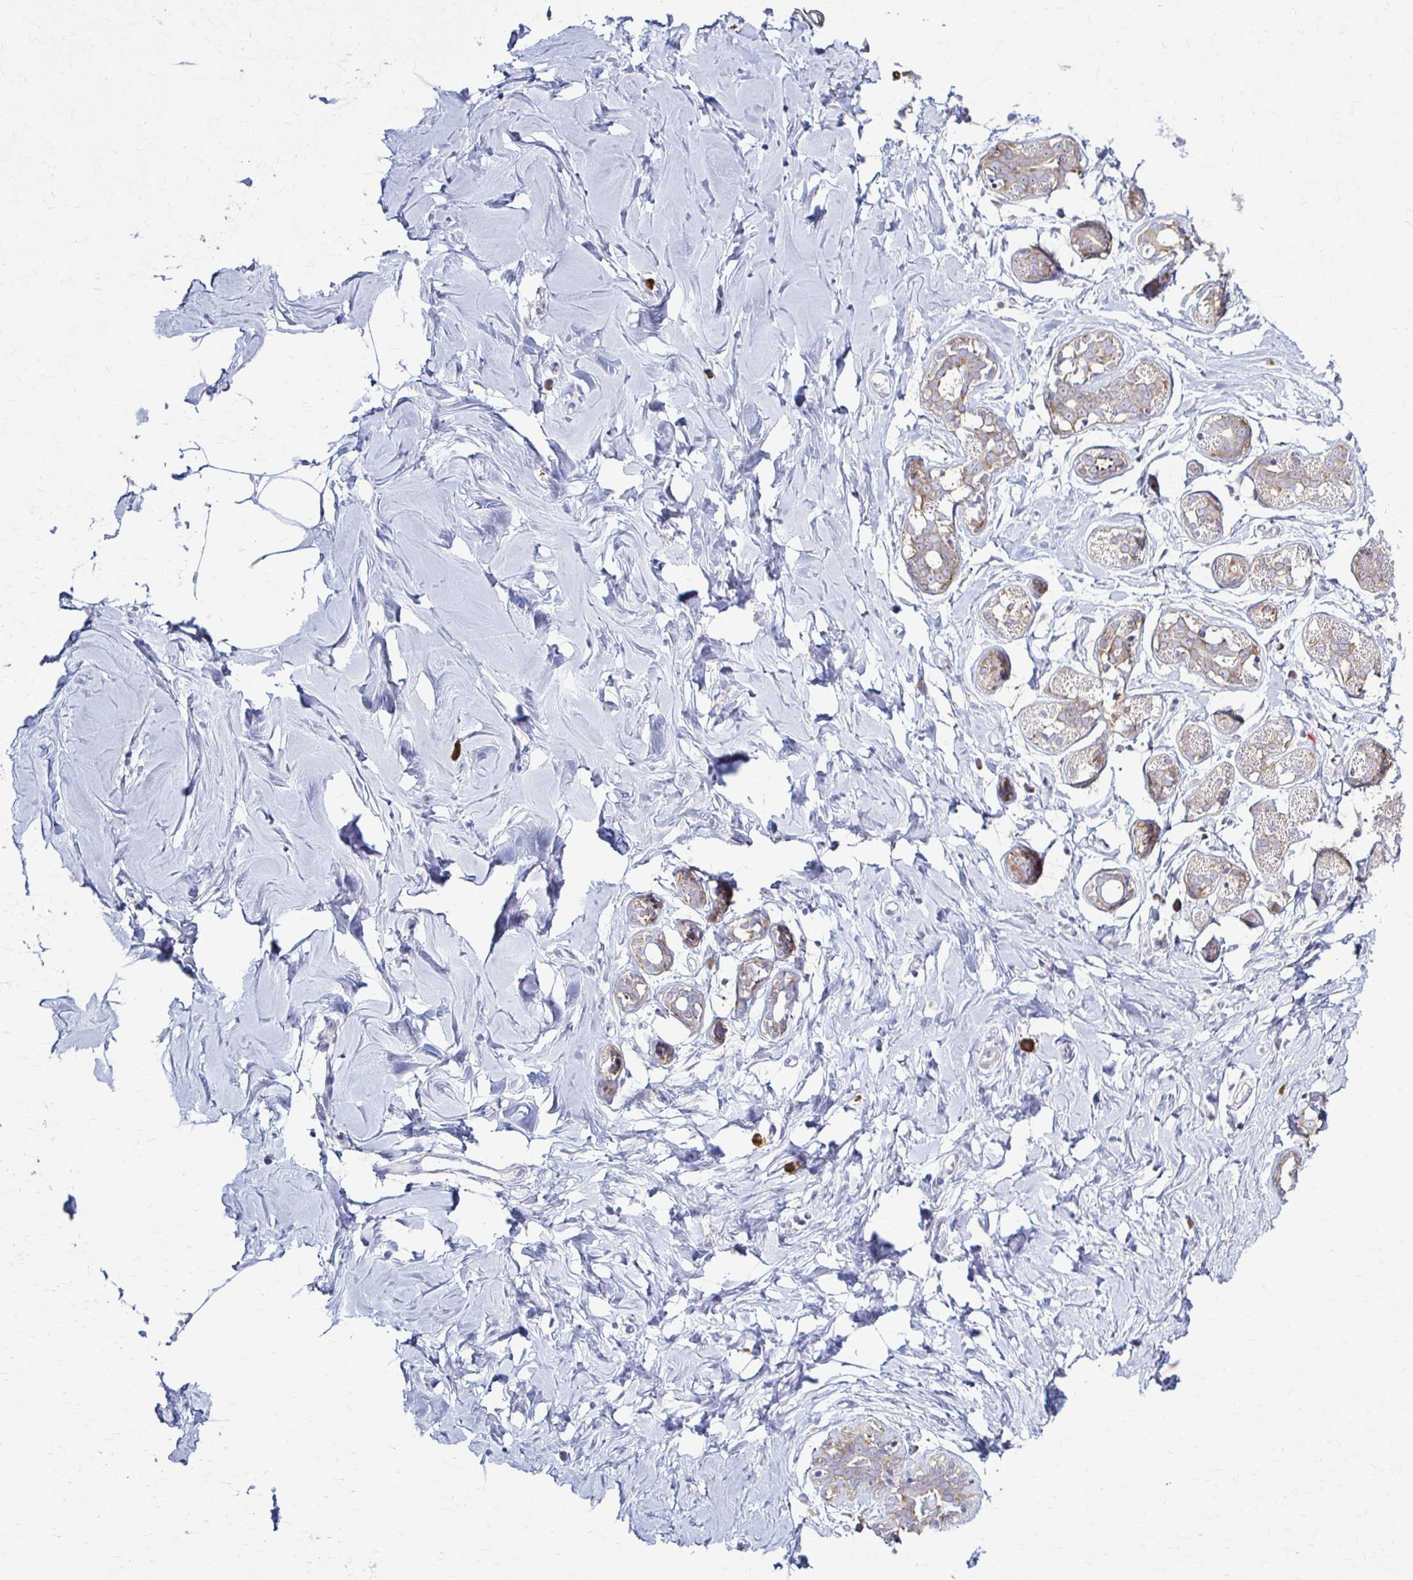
{"staining": {"intensity": "negative", "quantity": "none", "location": "none"}, "tissue": "breast", "cell_type": "Adipocytes", "image_type": "normal", "snomed": [{"axis": "morphology", "description": "Normal tissue, NOS"}, {"axis": "topography", "description": "Breast"}], "caption": "Protein analysis of benign breast shows no significant expression in adipocytes.", "gene": "PRKRA", "patient": {"sex": "female", "age": 27}}